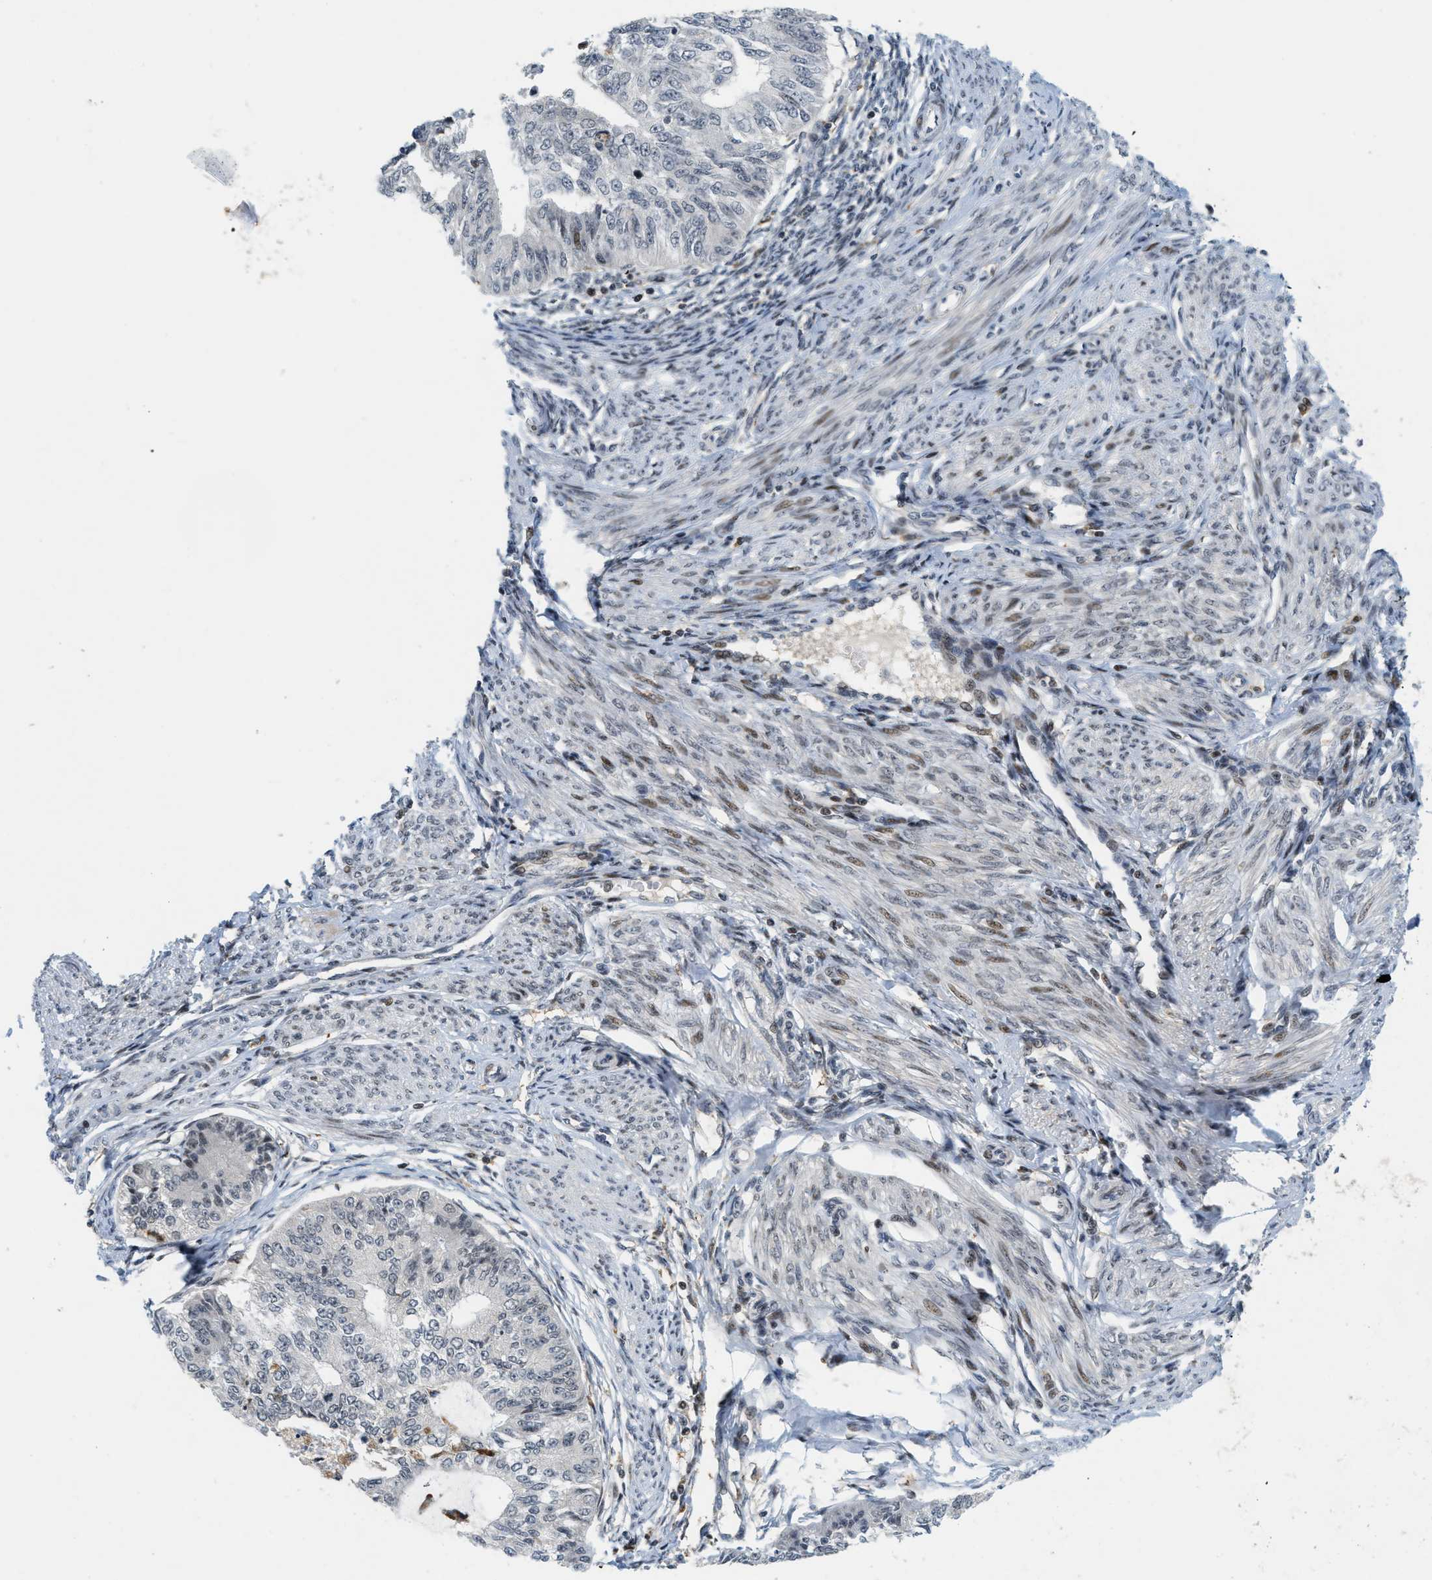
{"staining": {"intensity": "negative", "quantity": "none", "location": "none"}, "tissue": "endometrial cancer", "cell_type": "Tumor cells", "image_type": "cancer", "snomed": [{"axis": "morphology", "description": "Adenocarcinoma, NOS"}, {"axis": "topography", "description": "Endometrium"}], "caption": "Tumor cells are negative for protein expression in human endometrial cancer (adenocarcinoma). Brightfield microscopy of immunohistochemistry (IHC) stained with DAB (brown) and hematoxylin (blue), captured at high magnification.", "gene": "ING1", "patient": {"sex": "female", "age": 32}}